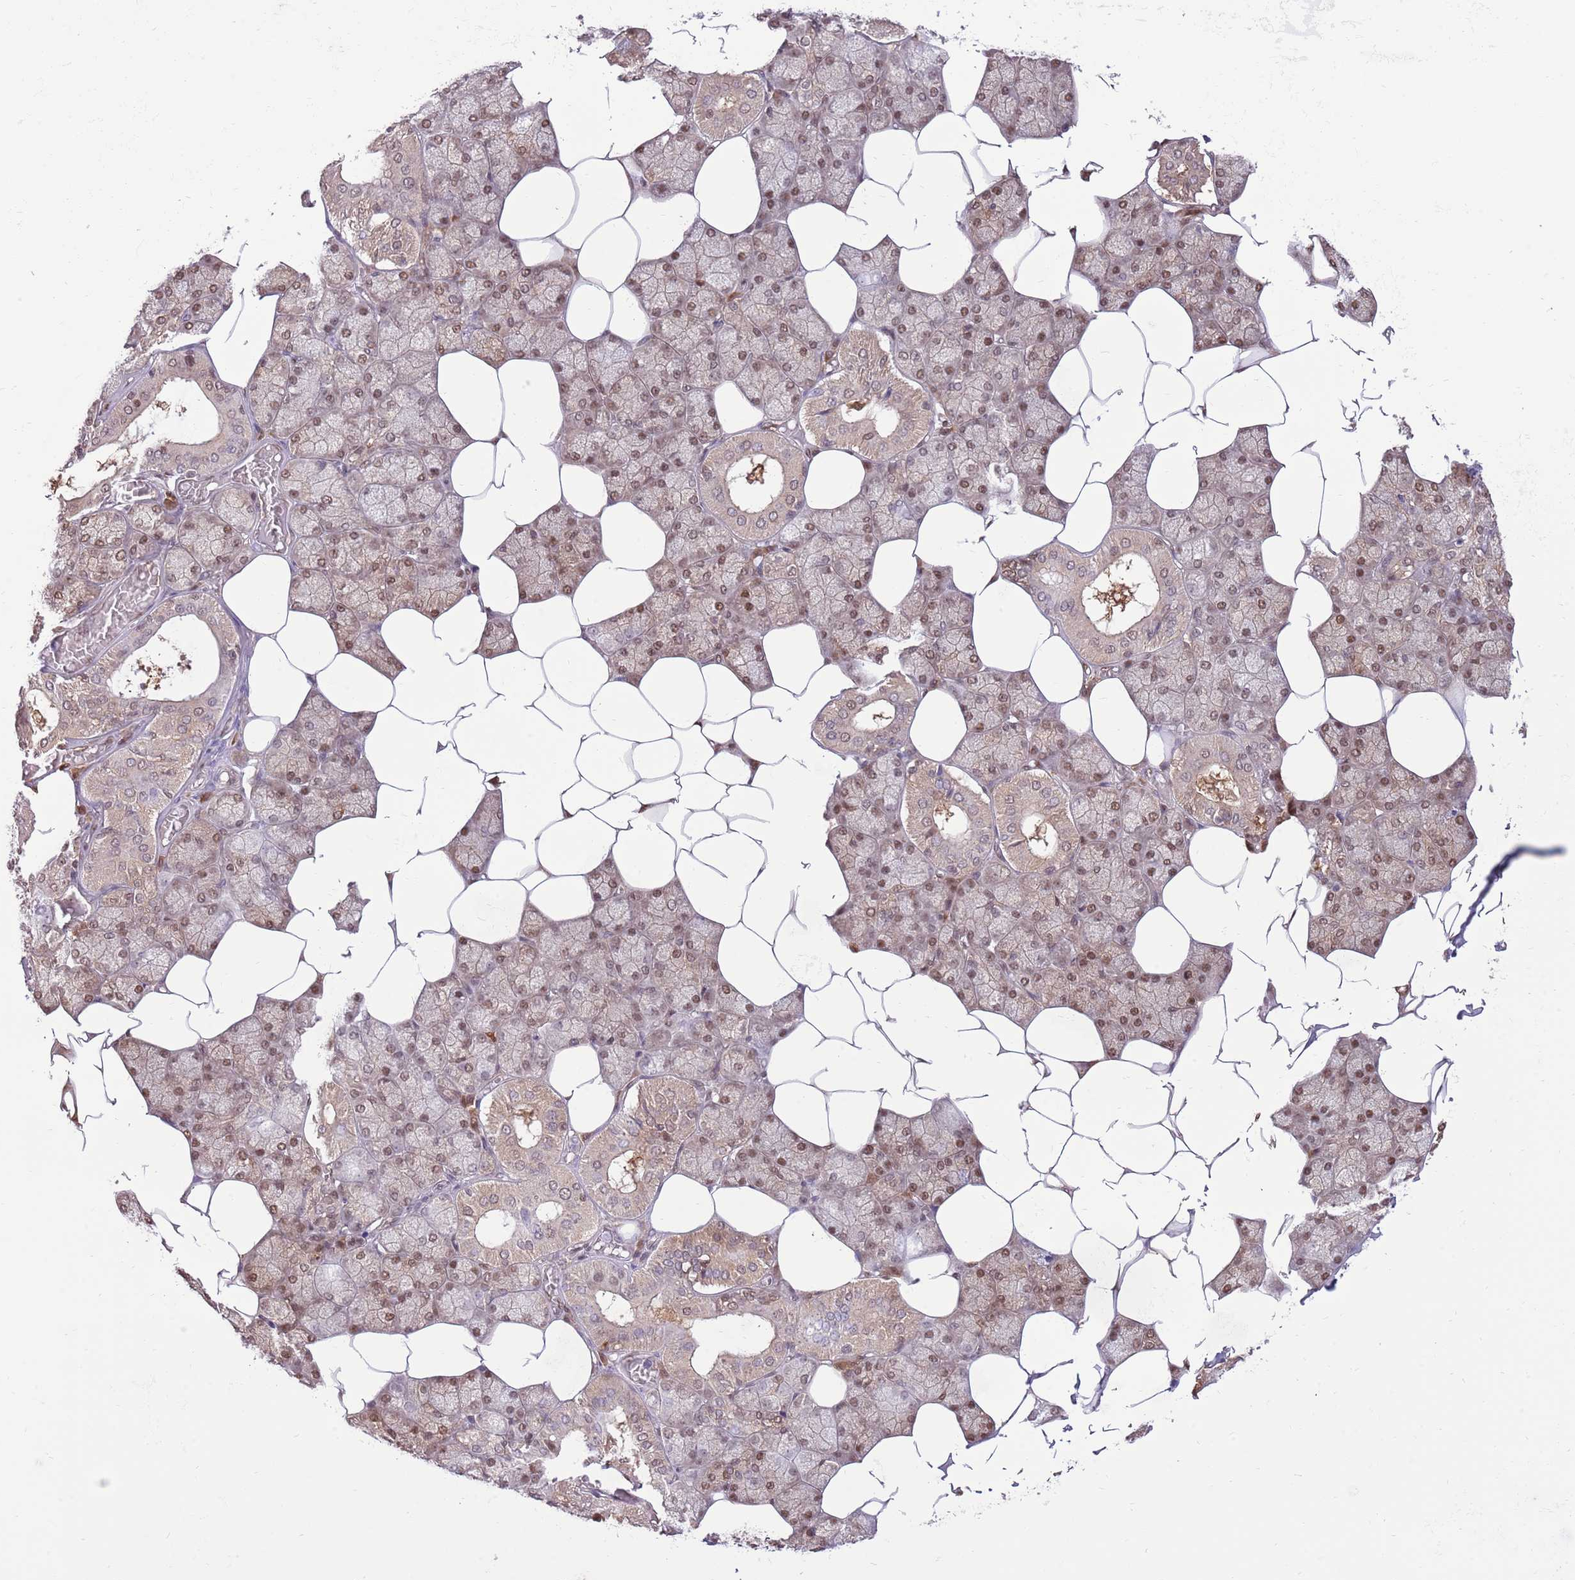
{"staining": {"intensity": "moderate", "quantity": "25%-75%", "location": "nuclear"}, "tissue": "salivary gland", "cell_type": "Glandular cells", "image_type": "normal", "snomed": [{"axis": "morphology", "description": "Normal tissue, NOS"}, {"axis": "topography", "description": "Salivary gland"}], "caption": "Brown immunohistochemical staining in unremarkable human salivary gland reveals moderate nuclear positivity in about 25%-75% of glandular cells.", "gene": "NSFL1C", "patient": {"sex": "male", "age": 62}}